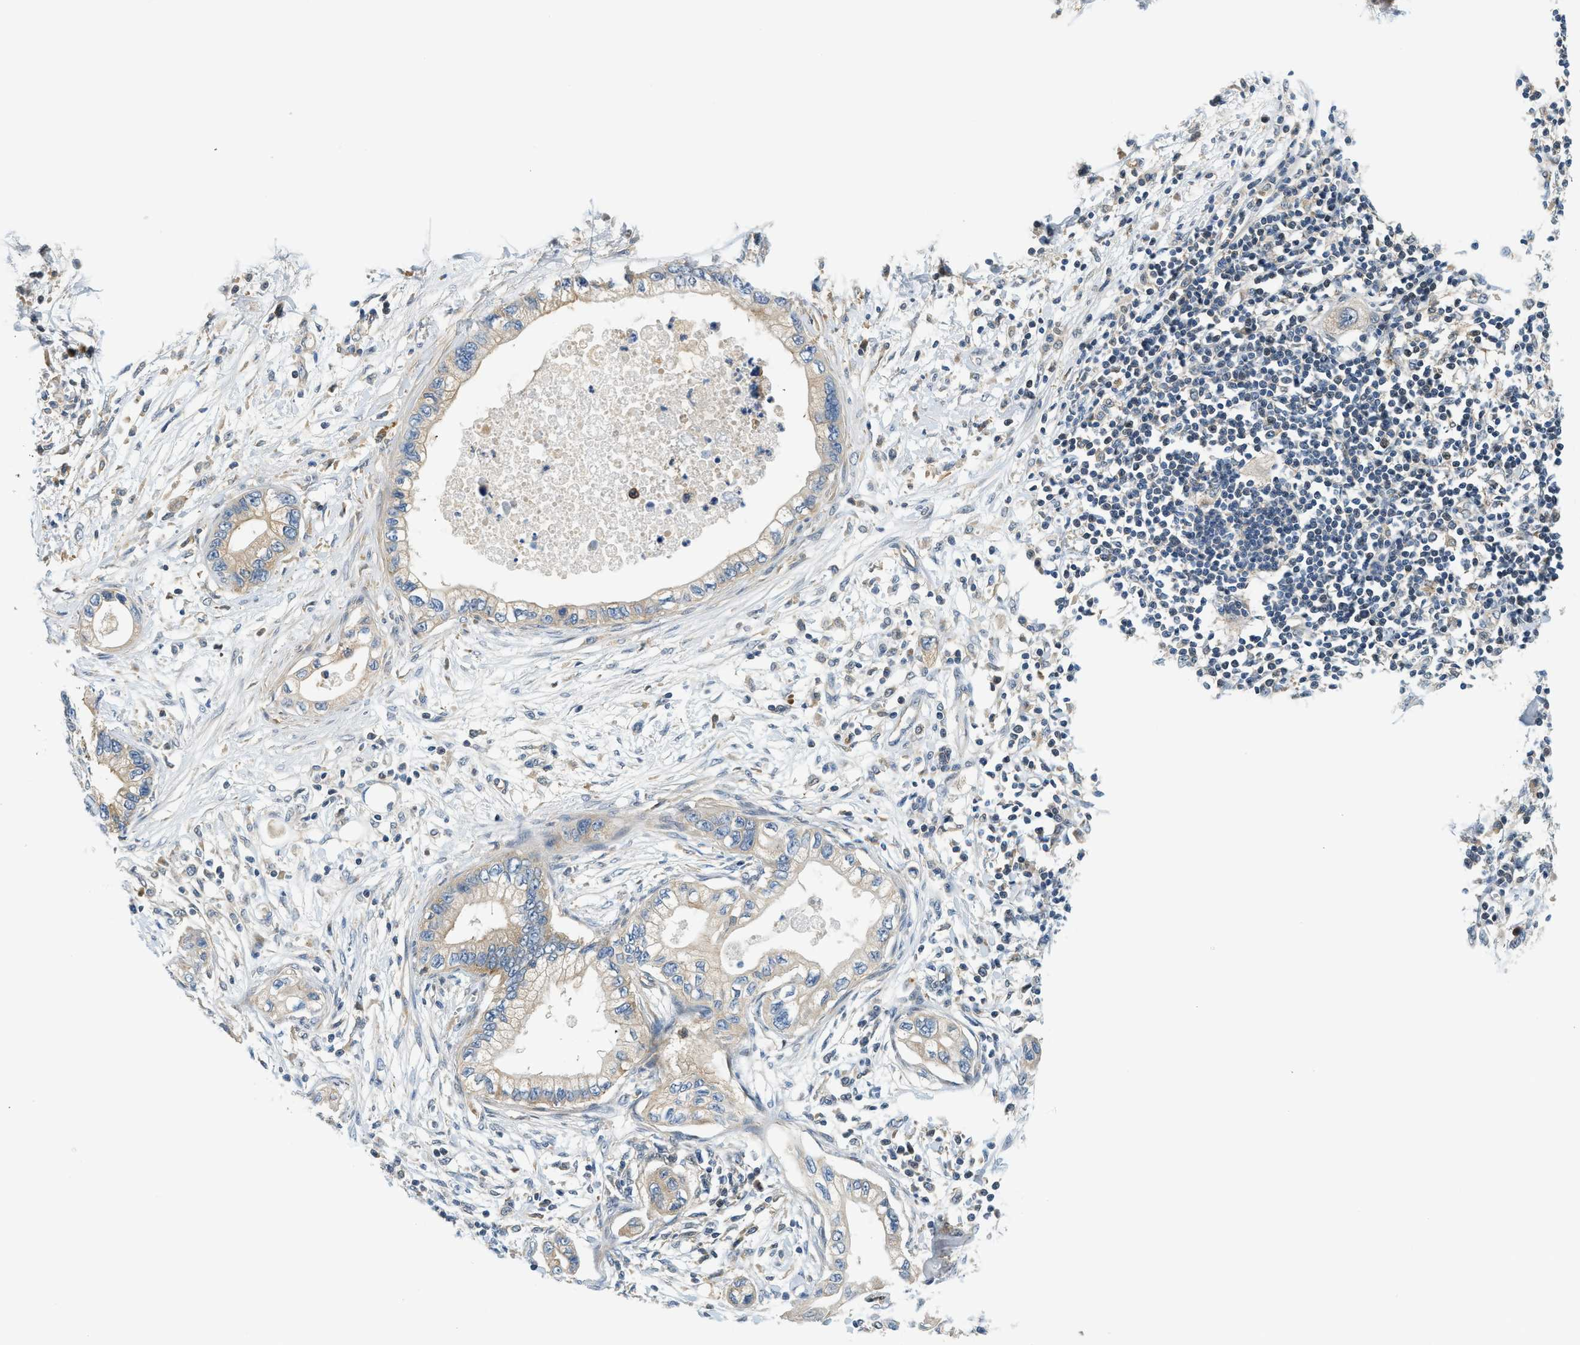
{"staining": {"intensity": "moderate", "quantity": "25%-75%", "location": "cytoplasmic/membranous"}, "tissue": "pancreatic cancer", "cell_type": "Tumor cells", "image_type": "cancer", "snomed": [{"axis": "morphology", "description": "Adenocarcinoma, NOS"}, {"axis": "topography", "description": "Pancreas"}], "caption": "Protein expression analysis of human pancreatic adenocarcinoma reveals moderate cytoplasmic/membranous expression in approximately 25%-75% of tumor cells.", "gene": "KCNK1", "patient": {"sex": "male", "age": 56}}